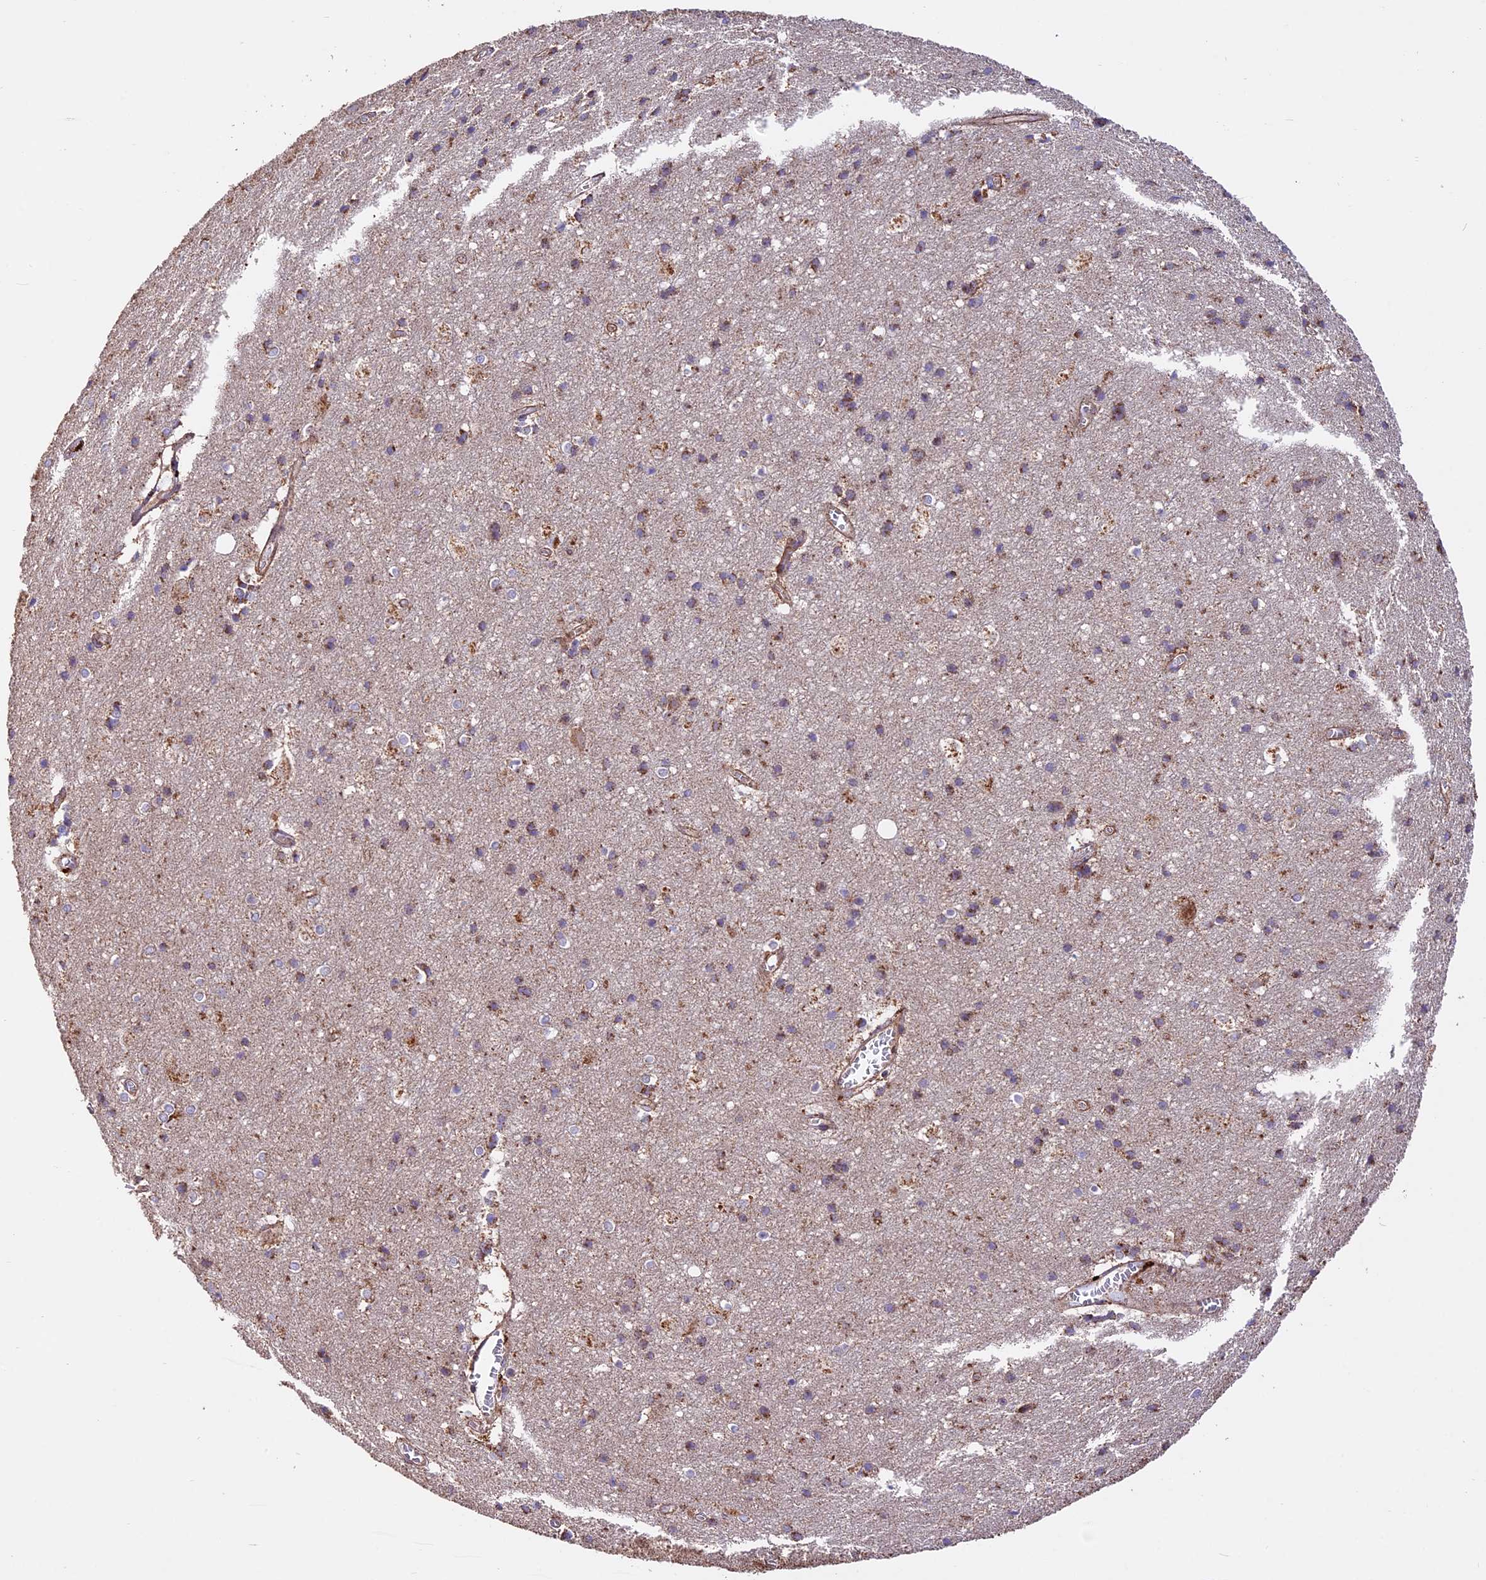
{"staining": {"intensity": "moderate", "quantity": ">75%", "location": "cytoplasmic/membranous"}, "tissue": "cerebral cortex", "cell_type": "Endothelial cells", "image_type": "normal", "snomed": [{"axis": "morphology", "description": "Normal tissue, NOS"}, {"axis": "topography", "description": "Cerebral cortex"}], "caption": "IHC of benign cerebral cortex reveals medium levels of moderate cytoplasmic/membranous staining in about >75% of endothelial cells. Using DAB (3,3'-diaminobenzidine) (brown) and hematoxylin (blue) stains, captured at high magnification using brightfield microscopy.", "gene": "NDUFA8", "patient": {"sex": "male", "age": 54}}